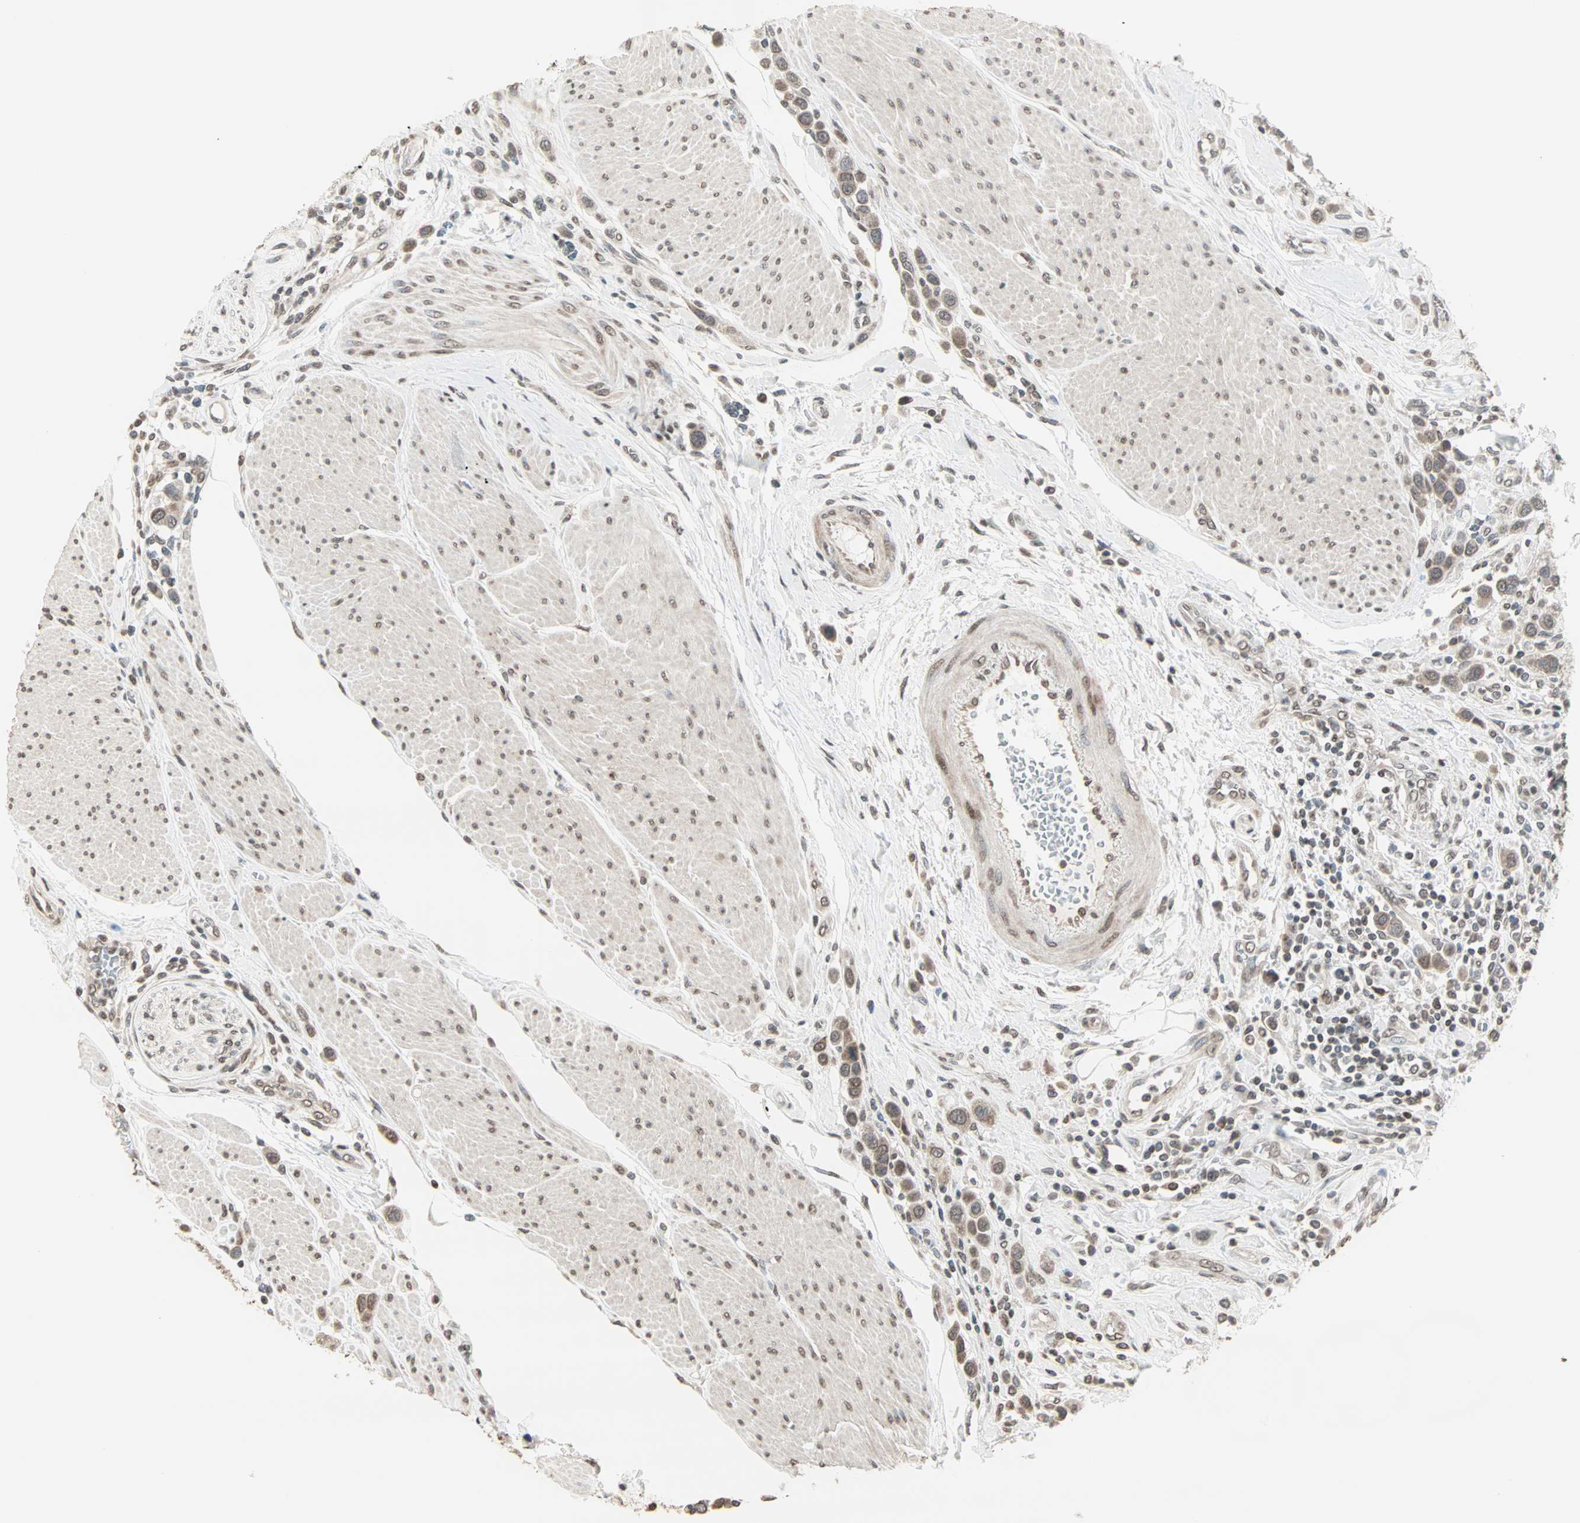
{"staining": {"intensity": "moderate", "quantity": ">75%", "location": "cytoplasmic/membranous"}, "tissue": "urothelial cancer", "cell_type": "Tumor cells", "image_type": "cancer", "snomed": [{"axis": "morphology", "description": "Urothelial carcinoma, High grade"}, {"axis": "topography", "description": "Urinary bladder"}], "caption": "Tumor cells demonstrate medium levels of moderate cytoplasmic/membranous positivity in approximately >75% of cells in human urothelial cancer.", "gene": "CBLC", "patient": {"sex": "male", "age": 50}}